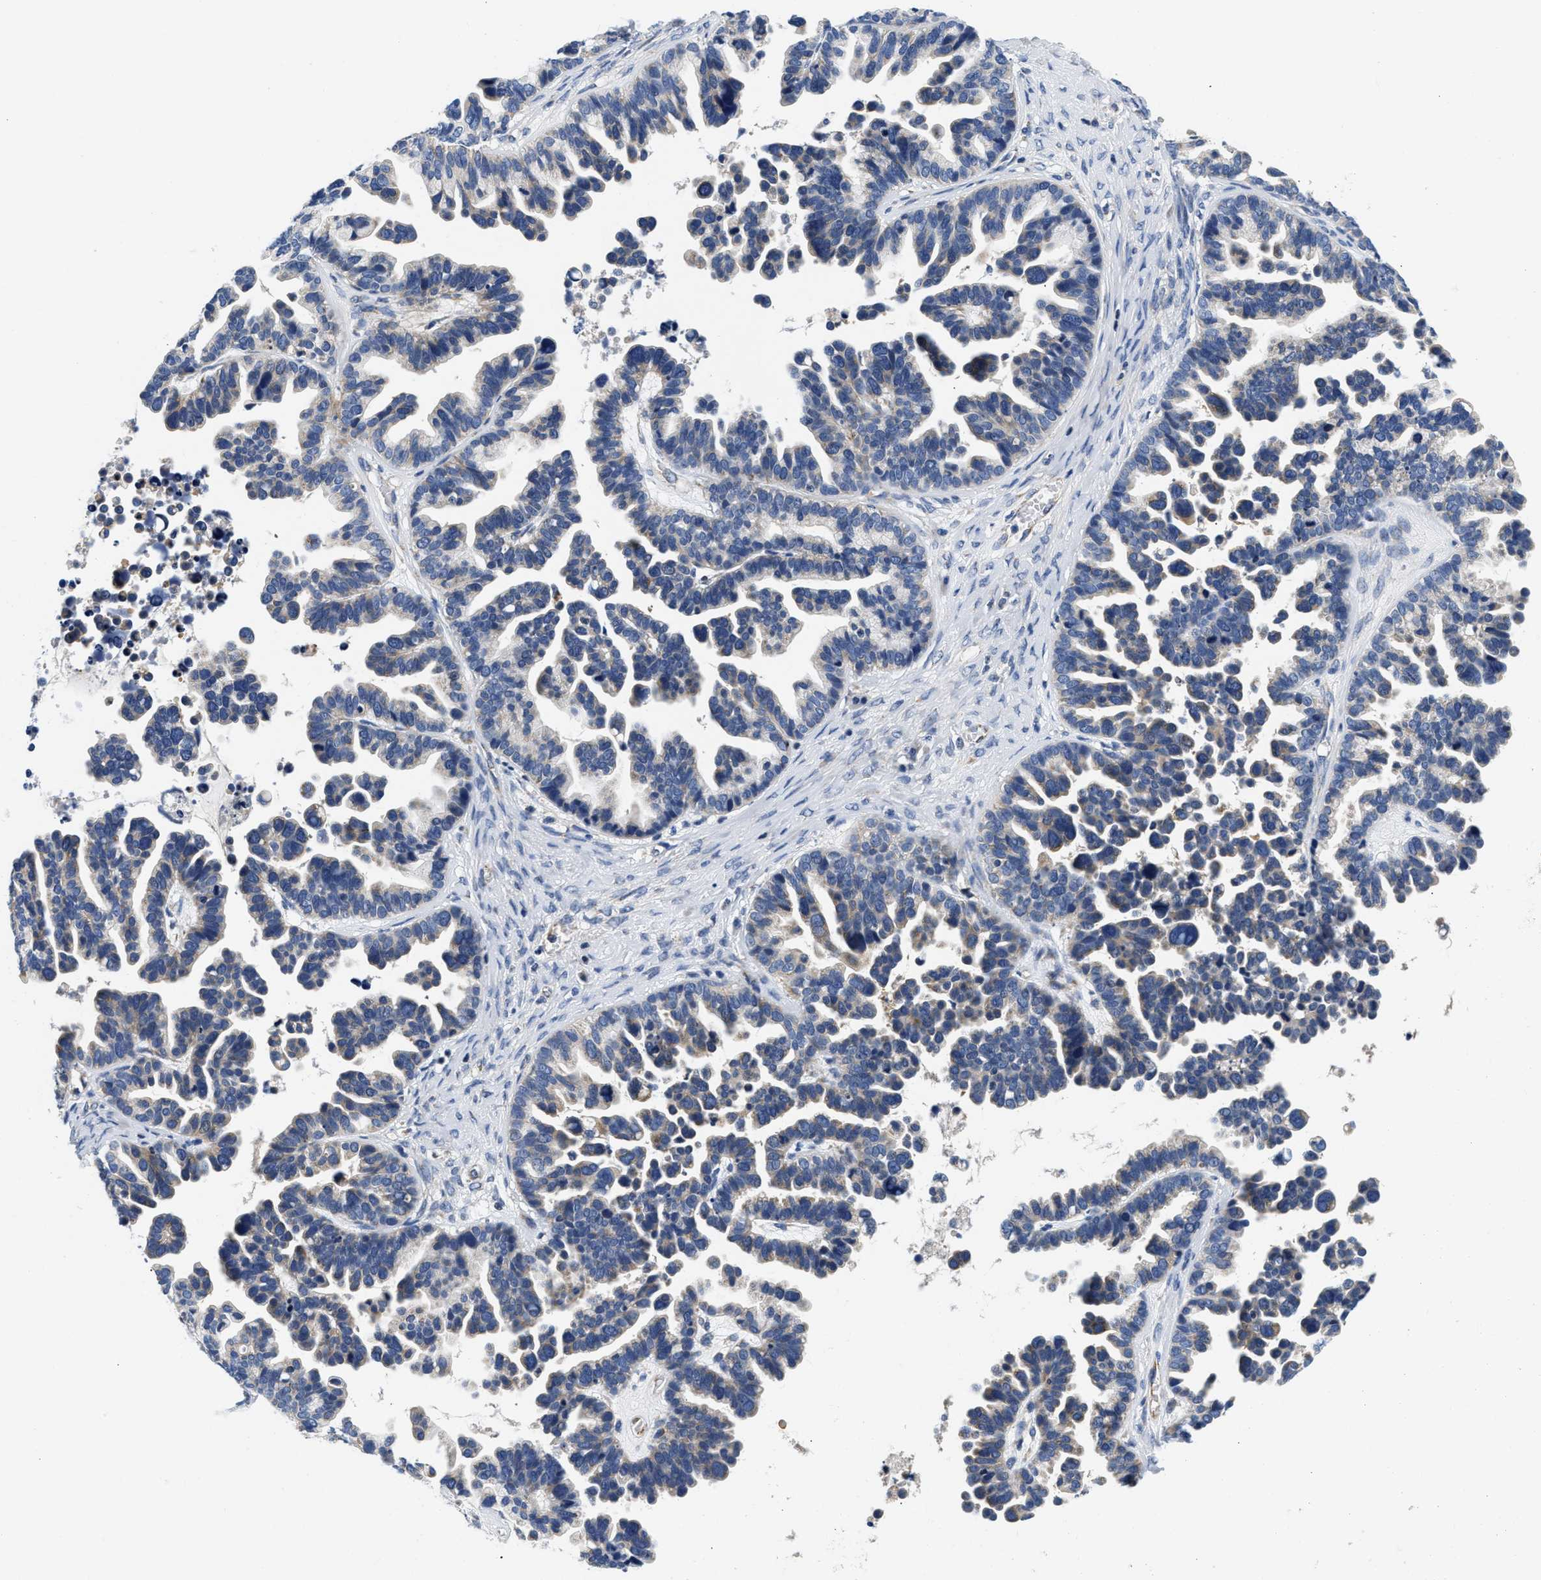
{"staining": {"intensity": "negative", "quantity": "none", "location": "none"}, "tissue": "ovarian cancer", "cell_type": "Tumor cells", "image_type": "cancer", "snomed": [{"axis": "morphology", "description": "Cystadenocarcinoma, serous, NOS"}, {"axis": "topography", "description": "Ovary"}], "caption": "This micrograph is of serous cystadenocarcinoma (ovarian) stained with immunohistochemistry (IHC) to label a protein in brown with the nuclei are counter-stained blue. There is no staining in tumor cells.", "gene": "PDP1", "patient": {"sex": "female", "age": 56}}